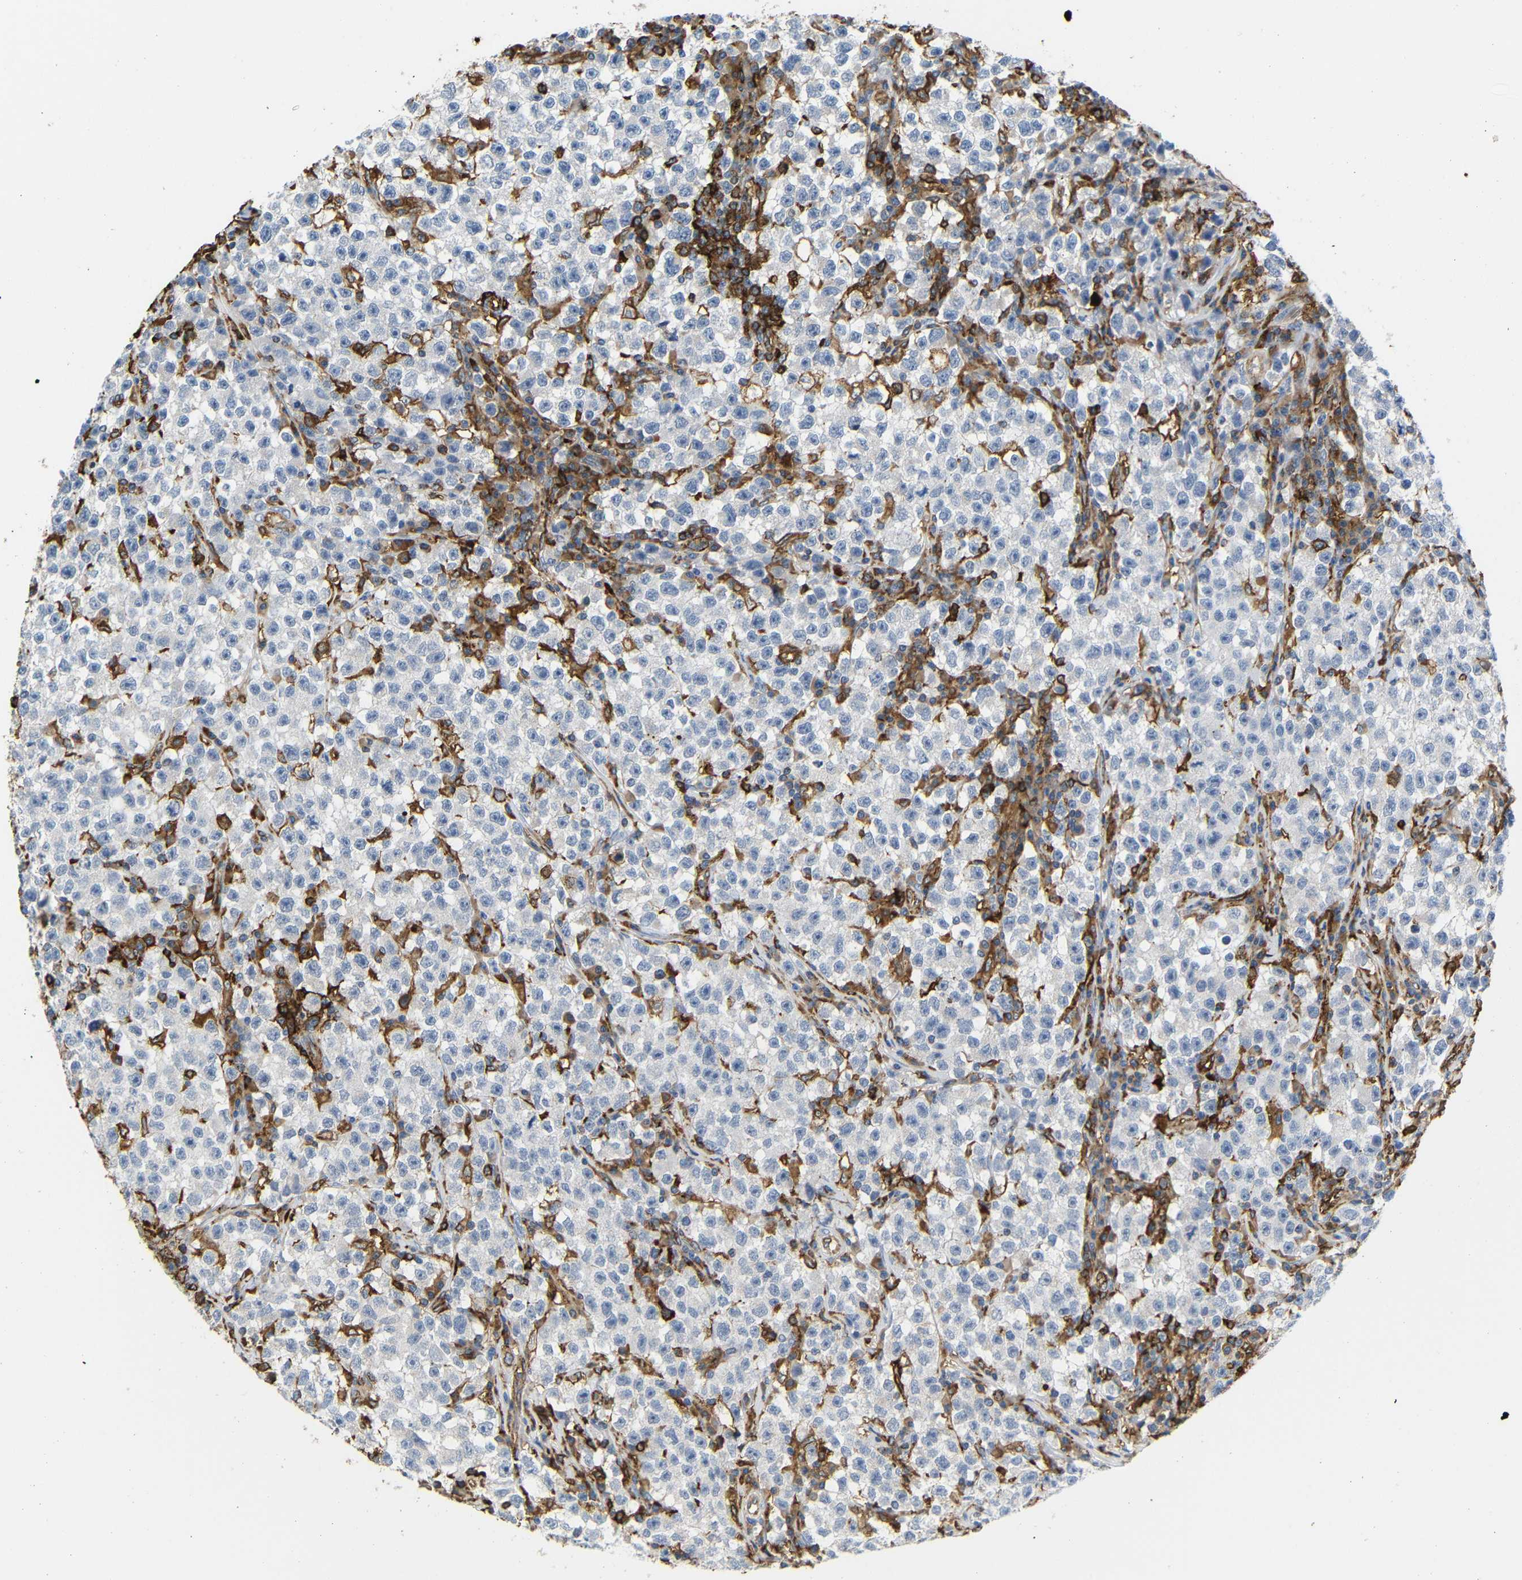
{"staining": {"intensity": "negative", "quantity": "none", "location": "none"}, "tissue": "testis cancer", "cell_type": "Tumor cells", "image_type": "cancer", "snomed": [{"axis": "morphology", "description": "Seminoma, NOS"}, {"axis": "topography", "description": "Testis"}], "caption": "Testis seminoma was stained to show a protein in brown. There is no significant staining in tumor cells.", "gene": "HLA-DQB1", "patient": {"sex": "male", "age": 22}}